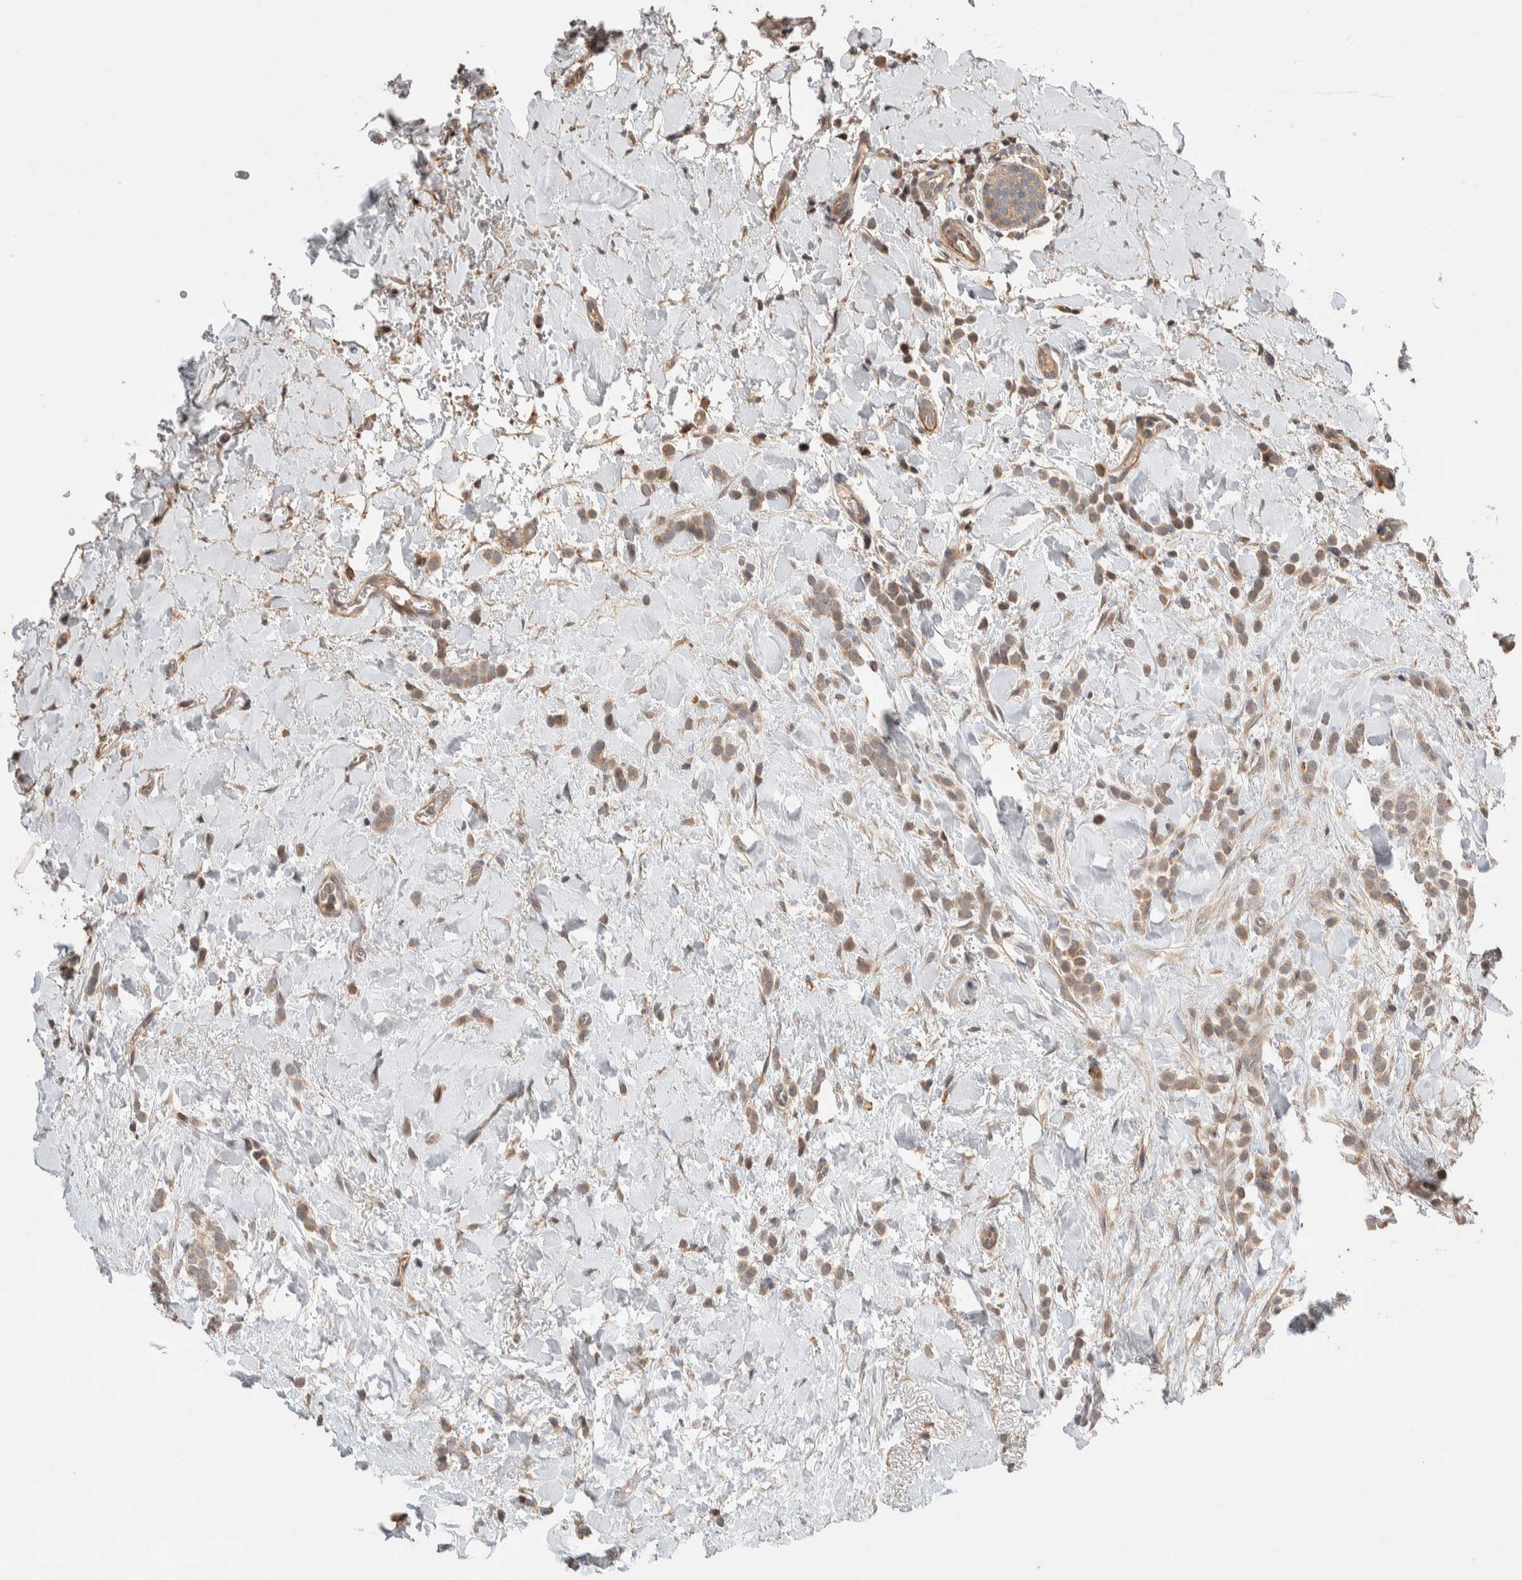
{"staining": {"intensity": "weak", "quantity": ">75%", "location": "cytoplasmic/membranous"}, "tissue": "breast cancer", "cell_type": "Tumor cells", "image_type": "cancer", "snomed": [{"axis": "morphology", "description": "Normal tissue, NOS"}, {"axis": "morphology", "description": "Lobular carcinoma"}, {"axis": "topography", "description": "Breast"}], "caption": "A brown stain labels weak cytoplasmic/membranous staining of a protein in breast cancer tumor cells.", "gene": "WDR91", "patient": {"sex": "female", "age": 50}}